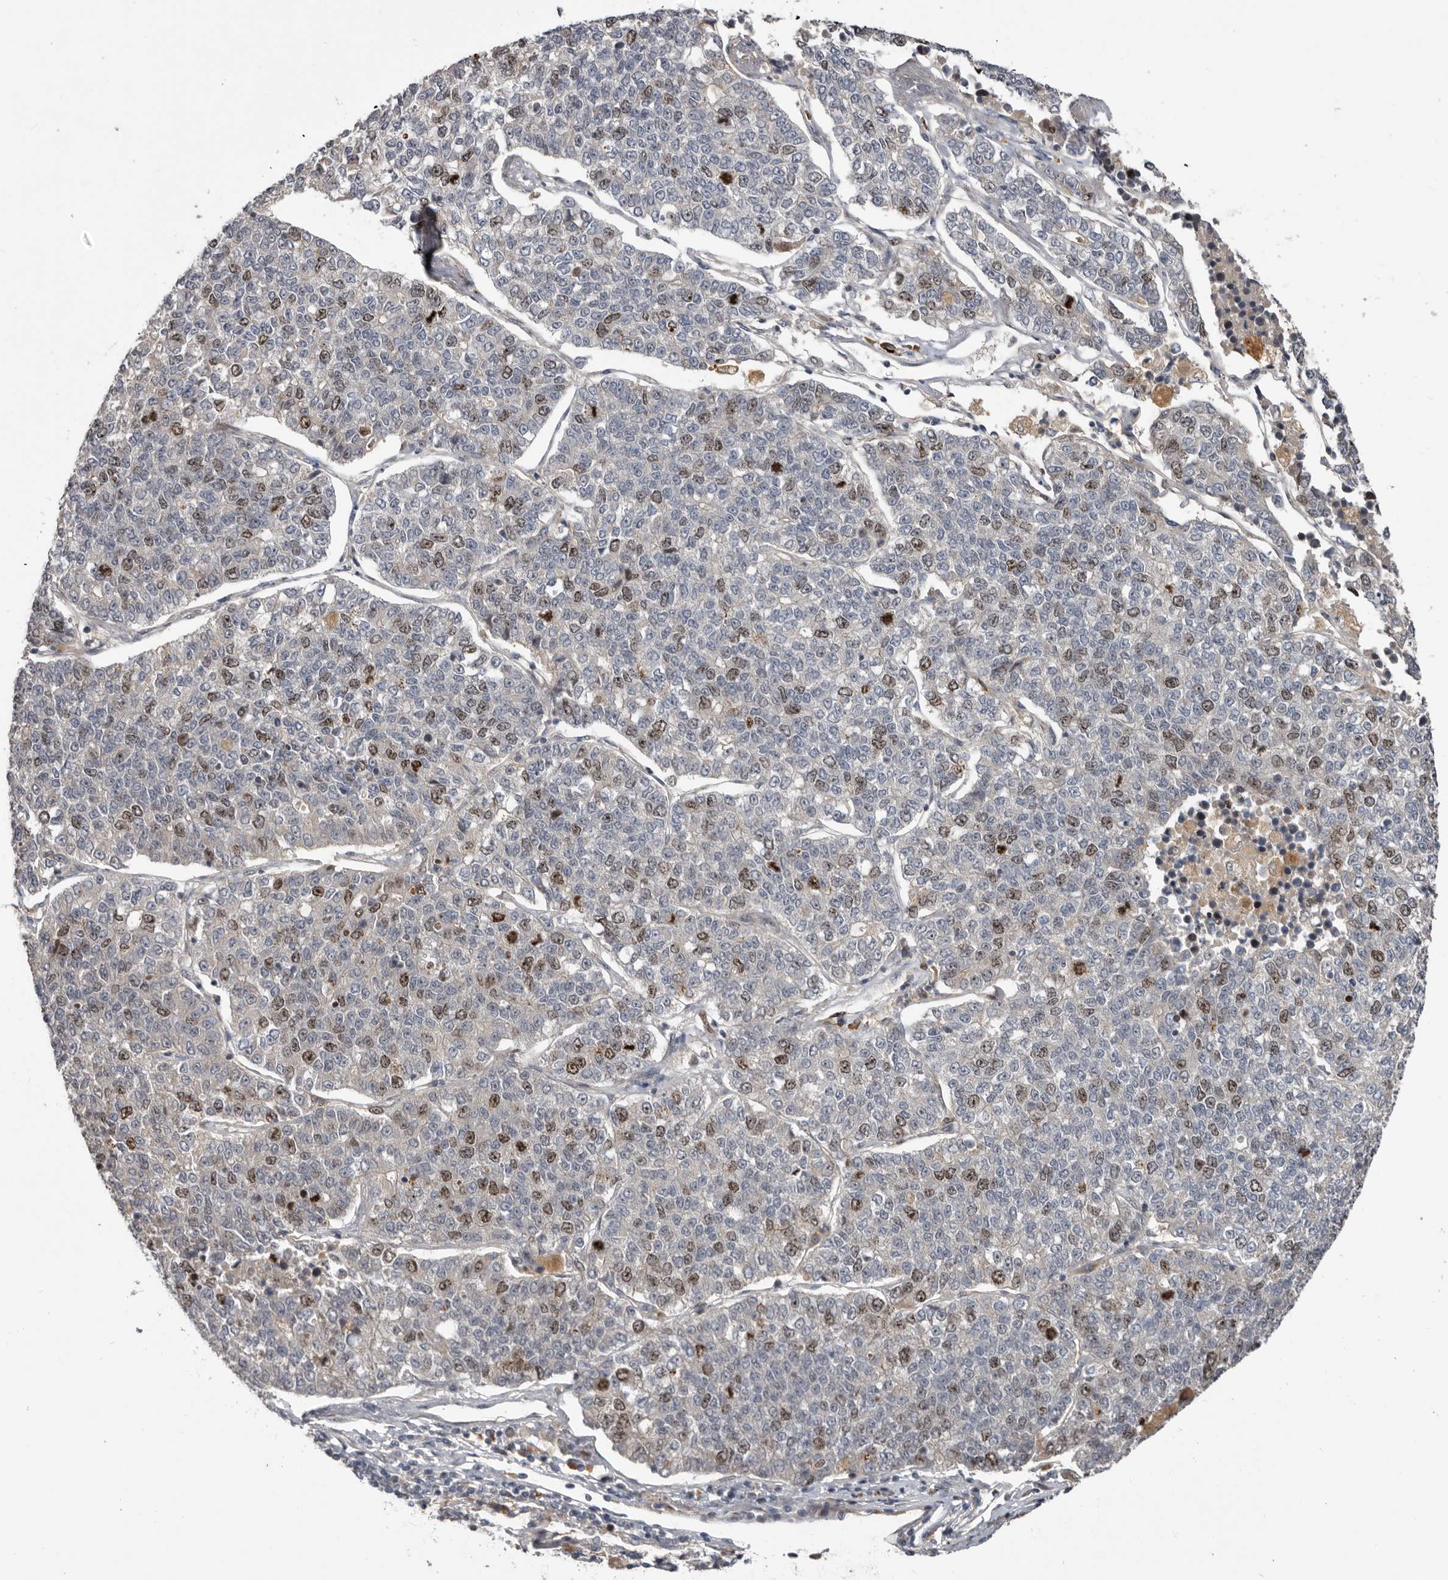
{"staining": {"intensity": "moderate", "quantity": "25%-75%", "location": "nuclear"}, "tissue": "lung cancer", "cell_type": "Tumor cells", "image_type": "cancer", "snomed": [{"axis": "morphology", "description": "Adenocarcinoma, NOS"}, {"axis": "topography", "description": "Lung"}], "caption": "Immunohistochemistry (IHC) (DAB) staining of human adenocarcinoma (lung) demonstrates moderate nuclear protein expression in about 25%-75% of tumor cells. (DAB (3,3'-diaminobenzidine) IHC, brown staining for protein, blue staining for nuclei).", "gene": "CDCA8", "patient": {"sex": "male", "age": 49}}